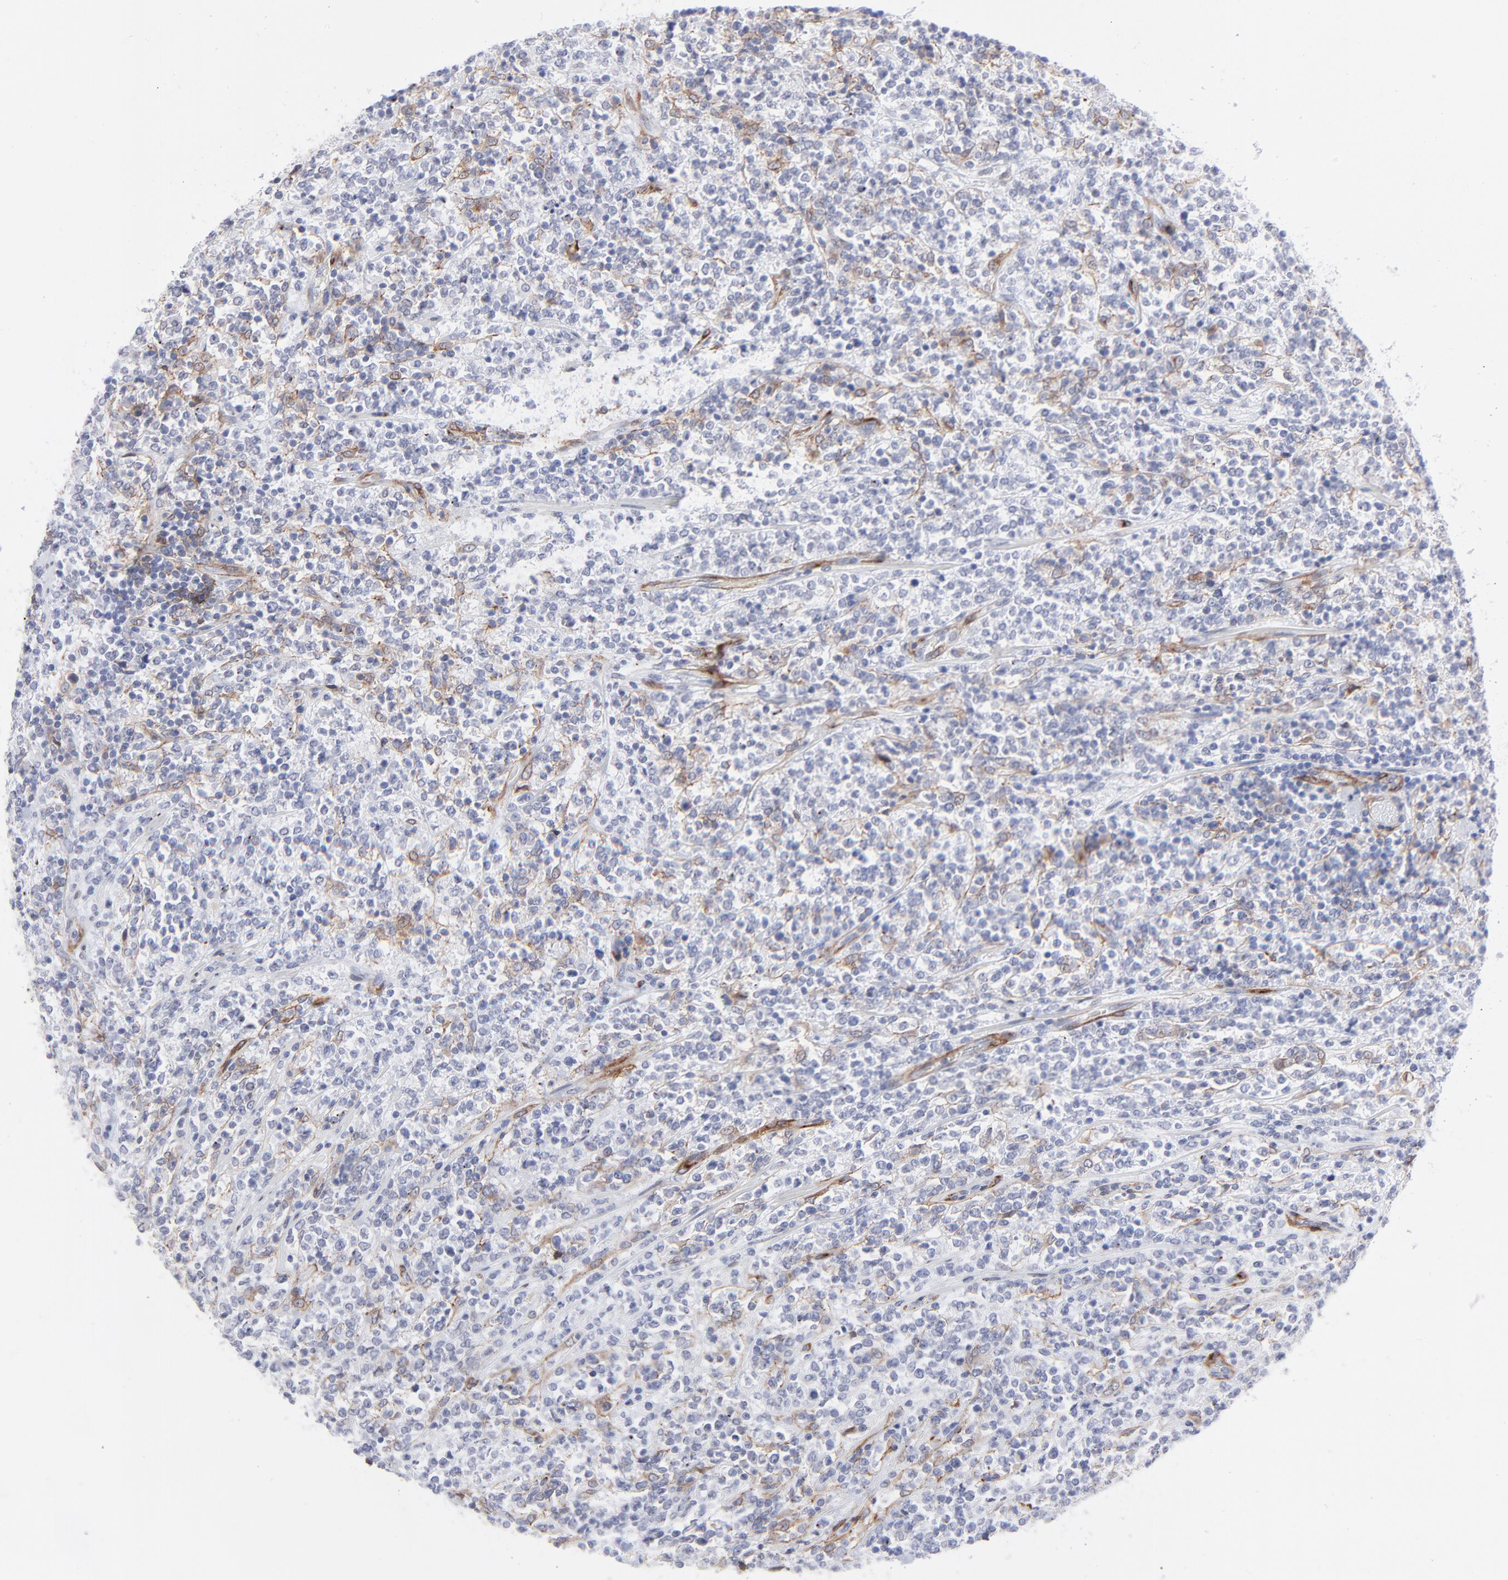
{"staining": {"intensity": "negative", "quantity": "none", "location": "none"}, "tissue": "lymphoma", "cell_type": "Tumor cells", "image_type": "cancer", "snomed": [{"axis": "morphology", "description": "Malignant lymphoma, non-Hodgkin's type, High grade"}, {"axis": "topography", "description": "Soft tissue"}], "caption": "Tumor cells are negative for protein expression in human lymphoma. (DAB (3,3'-diaminobenzidine) IHC with hematoxylin counter stain).", "gene": "PDGFRB", "patient": {"sex": "male", "age": 18}}